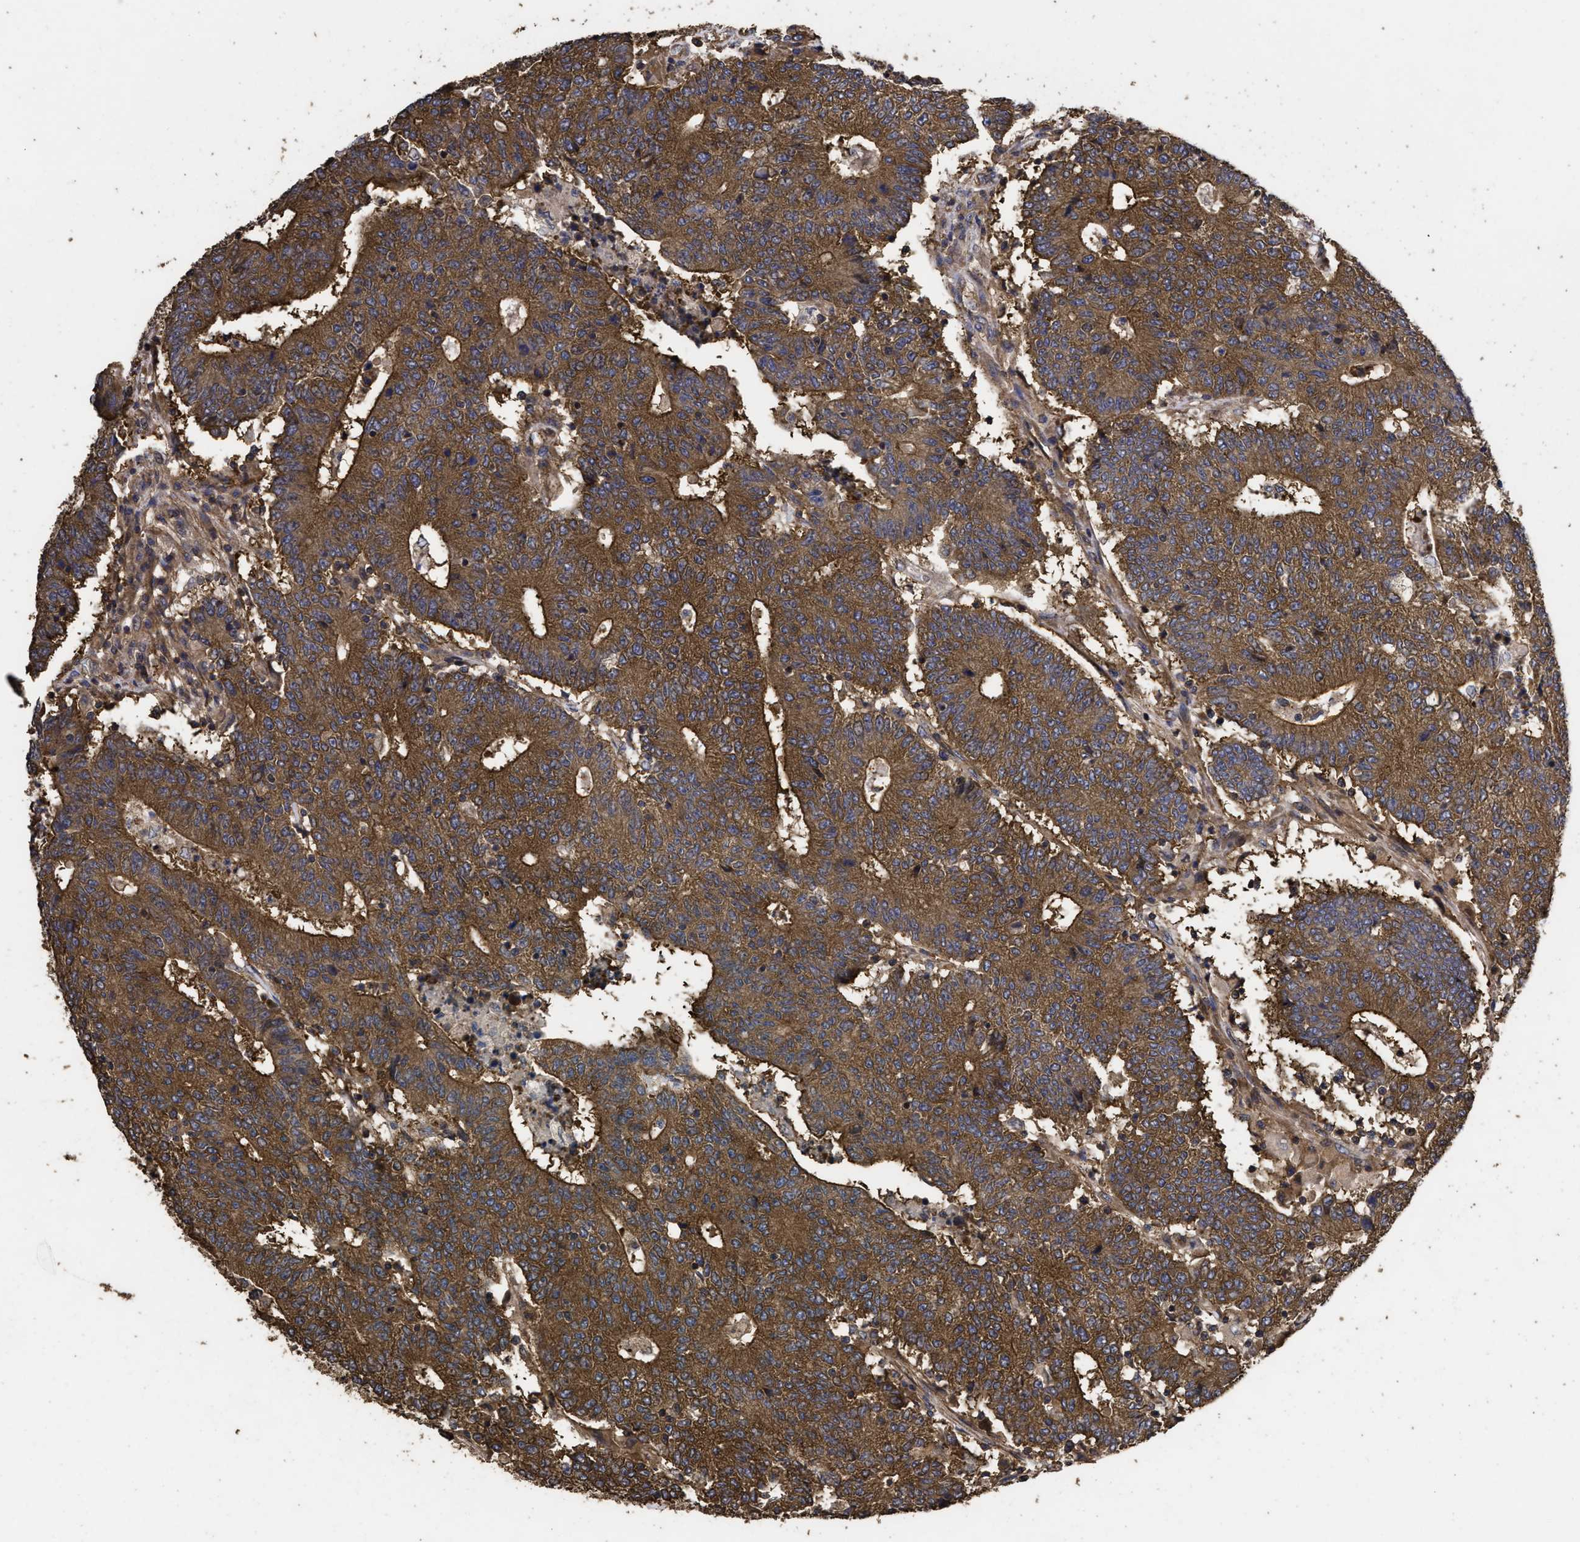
{"staining": {"intensity": "strong", "quantity": ">75%", "location": "cytoplasmic/membranous"}, "tissue": "colorectal cancer", "cell_type": "Tumor cells", "image_type": "cancer", "snomed": [{"axis": "morphology", "description": "Normal tissue, NOS"}, {"axis": "morphology", "description": "Adenocarcinoma, NOS"}, {"axis": "topography", "description": "Colon"}], "caption": "Strong cytoplasmic/membranous expression for a protein is identified in about >75% of tumor cells of colorectal cancer (adenocarcinoma) using immunohistochemistry.", "gene": "MARS1", "patient": {"sex": "female", "age": 75}}